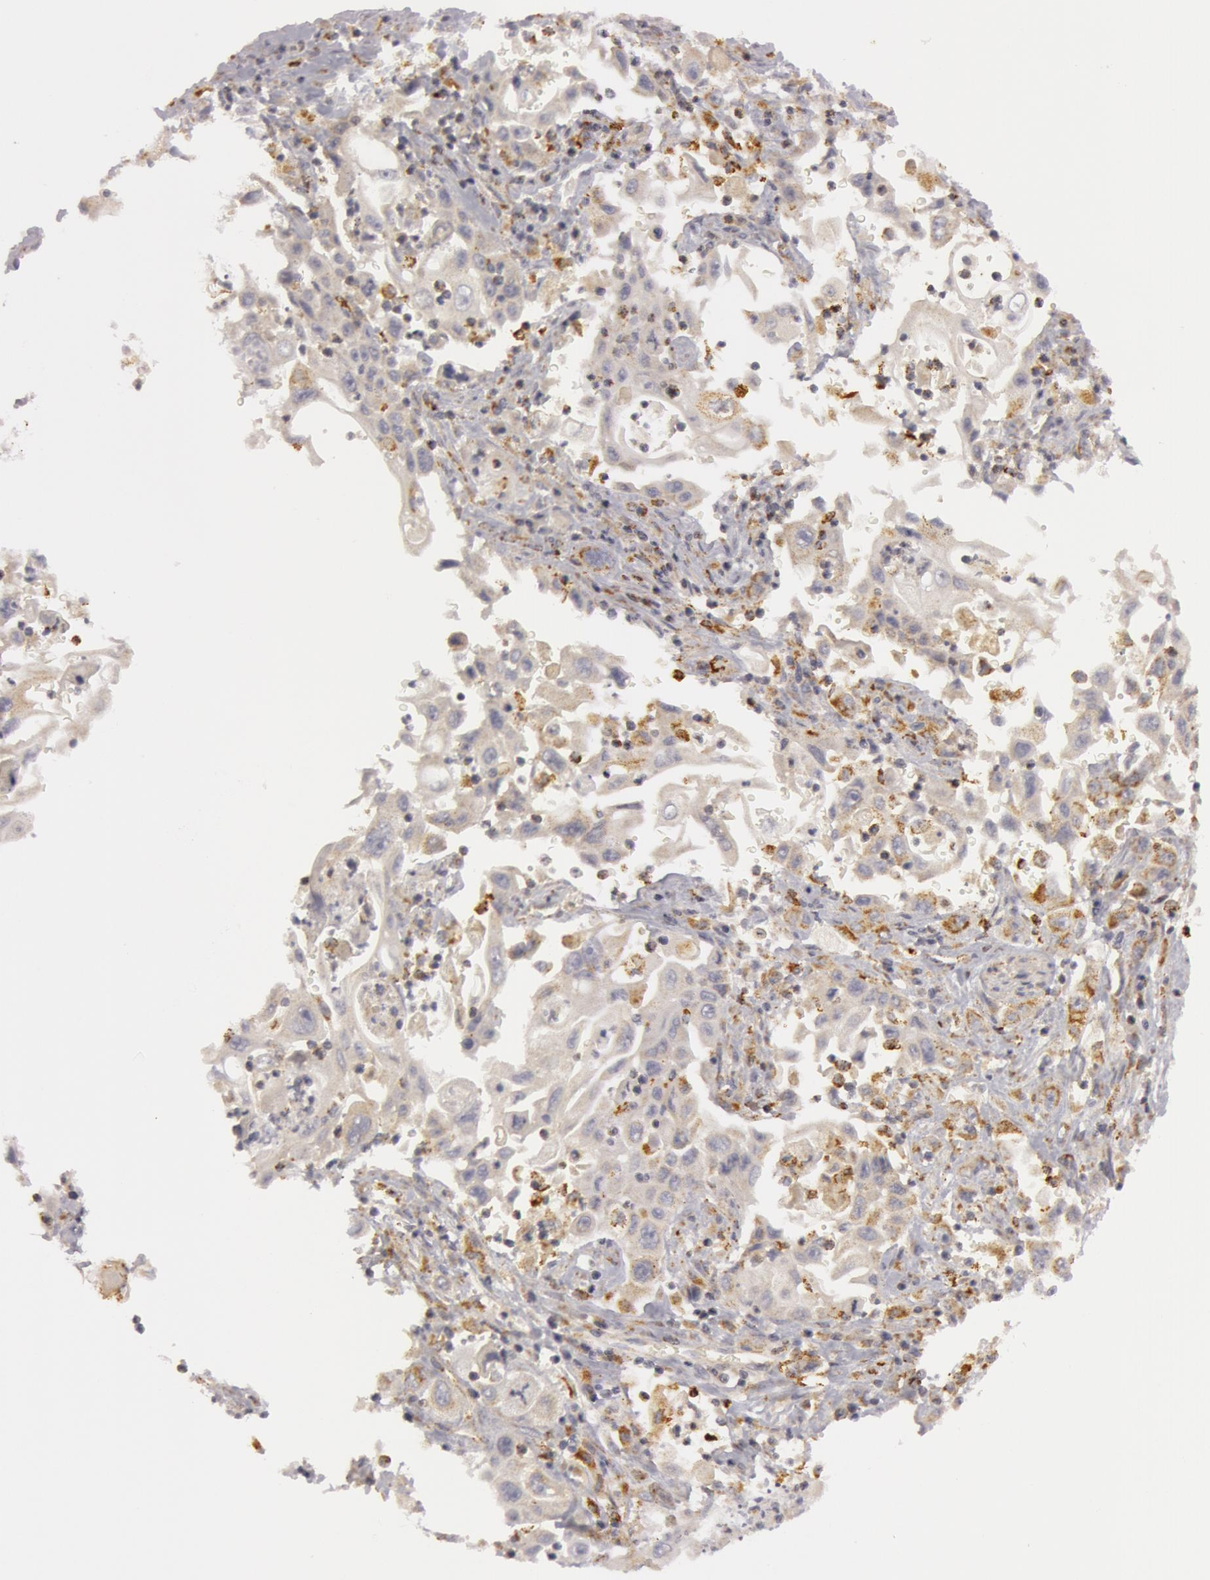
{"staining": {"intensity": "moderate", "quantity": ">75%", "location": "cytoplasmic/membranous"}, "tissue": "pancreatic cancer", "cell_type": "Tumor cells", "image_type": "cancer", "snomed": [{"axis": "morphology", "description": "Adenocarcinoma, NOS"}, {"axis": "topography", "description": "Pancreas"}], "caption": "Immunohistochemical staining of pancreatic cancer (adenocarcinoma) shows medium levels of moderate cytoplasmic/membranous protein positivity in approximately >75% of tumor cells.", "gene": "C7", "patient": {"sex": "male", "age": 70}}